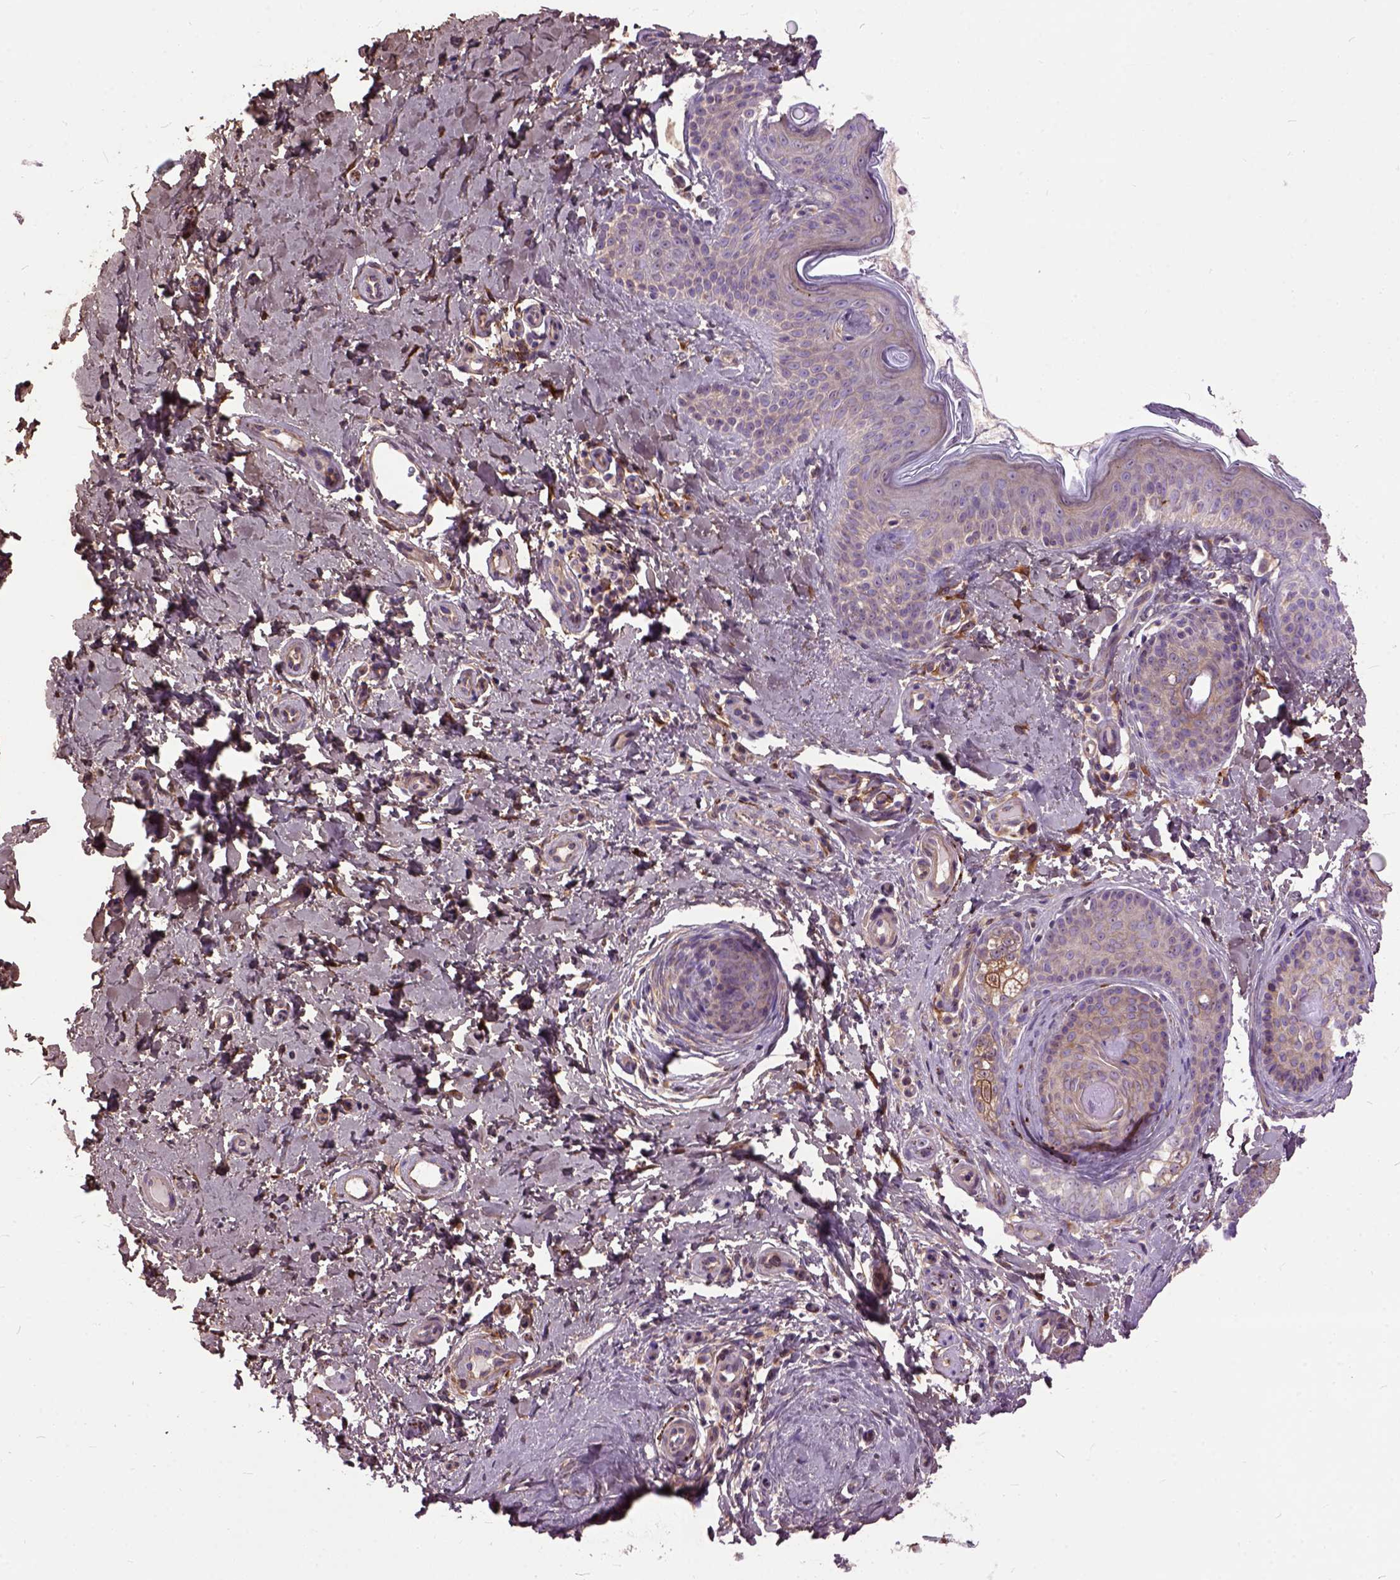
{"staining": {"intensity": "weak", "quantity": ">75%", "location": "cytoplasmic/membranous"}, "tissue": "skin cancer", "cell_type": "Tumor cells", "image_type": "cancer", "snomed": [{"axis": "morphology", "description": "Basal cell carcinoma"}, {"axis": "topography", "description": "Skin"}], "caption": "Brown immunohistochemical staining in basal cell carcinoma (skin) displays weak cytoplasmic/membranous expression in about >75% of tumor cells.", "gene": "MAPT", "patient": {"sex": "male", "age": 89}}